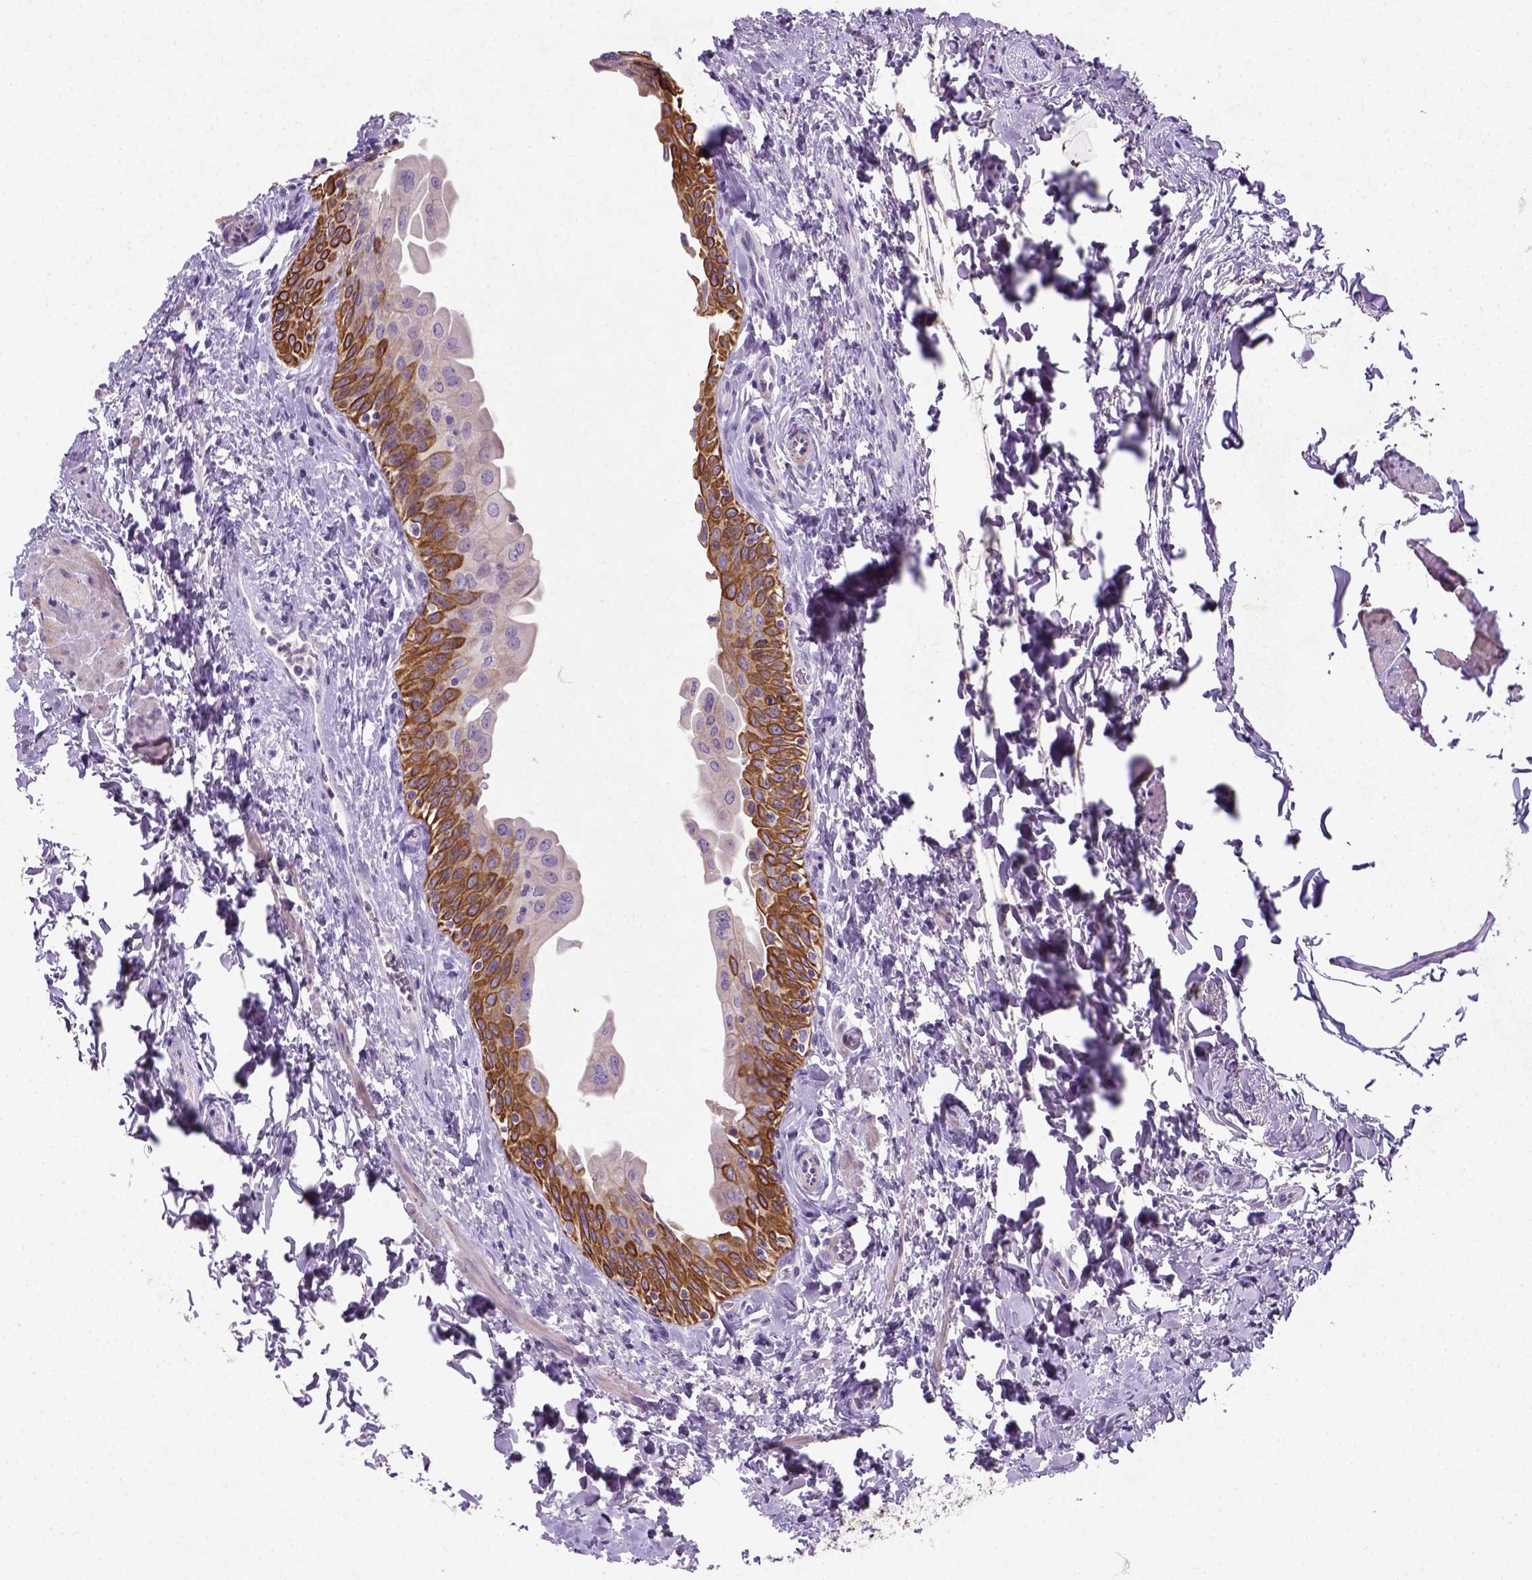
{"staining": {"intensity": "moderate", "quantity": "<25%", "location": "cytoplasmic/membranous"}, "tissue": "urinary bladder", "cell_type": "Urothelial cells", "image_type": "normal", "snomed": [{"axis": "morphology", "description": "Normal tissue, NOS"}, {"axis": "topography", "description": "Urinary bladder"}], "caption": "Urinary bladder stained with IHC demonstrates moderate cytoplasmic/membranous staining in about <25% of urothelial cells.", "gene": "NUDT2", "patient": {"sex": "male", "age": 56}}